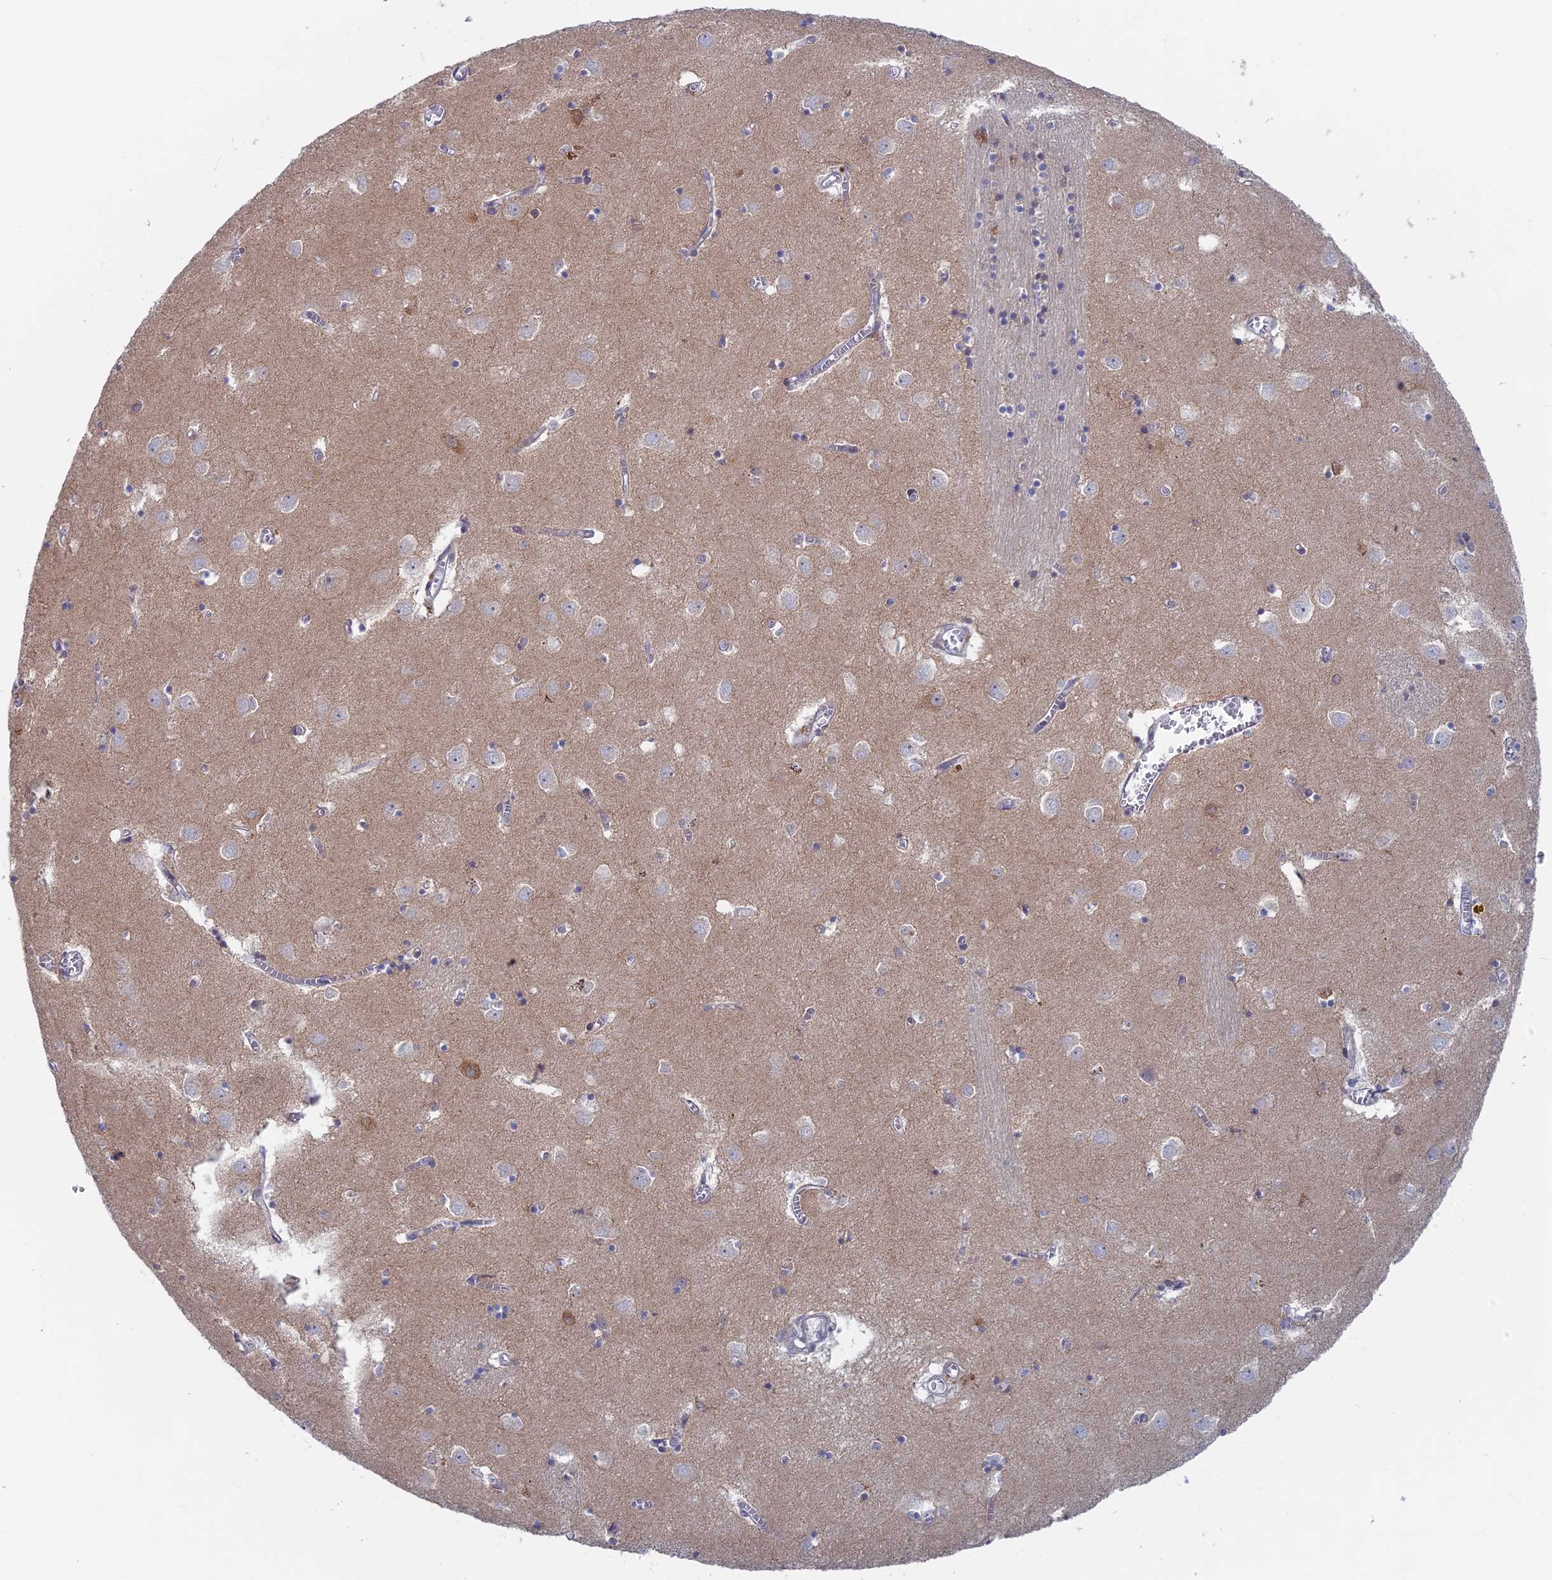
{"staining": {"intensity": "weak", "quantity": "<25%", "location": "cytoplasmic/membranous"}, "tissue": "caudate", "cell_type": "Glial cells", "image_type": "normal", "snomed": [{"axis": "morphology", "description": "Normal tissue, NOS"}, {"axis": "topography", "description": "Lateral ventricle wall"}], "caption": "High magnification brightfield microscopy of unremarkable caudate stained with DAB (3,3'-diaminobenzidine) (brown) and counterstained with hematoxylin (blue): glial cells show no significant positivity. (Stains: DAB IHC with hematoxylin counter stain, Microscopy: brightfield microscopy at high magnification).", "gene": "TBC1D30", "patient": {"sex": "male", "age": 70}}